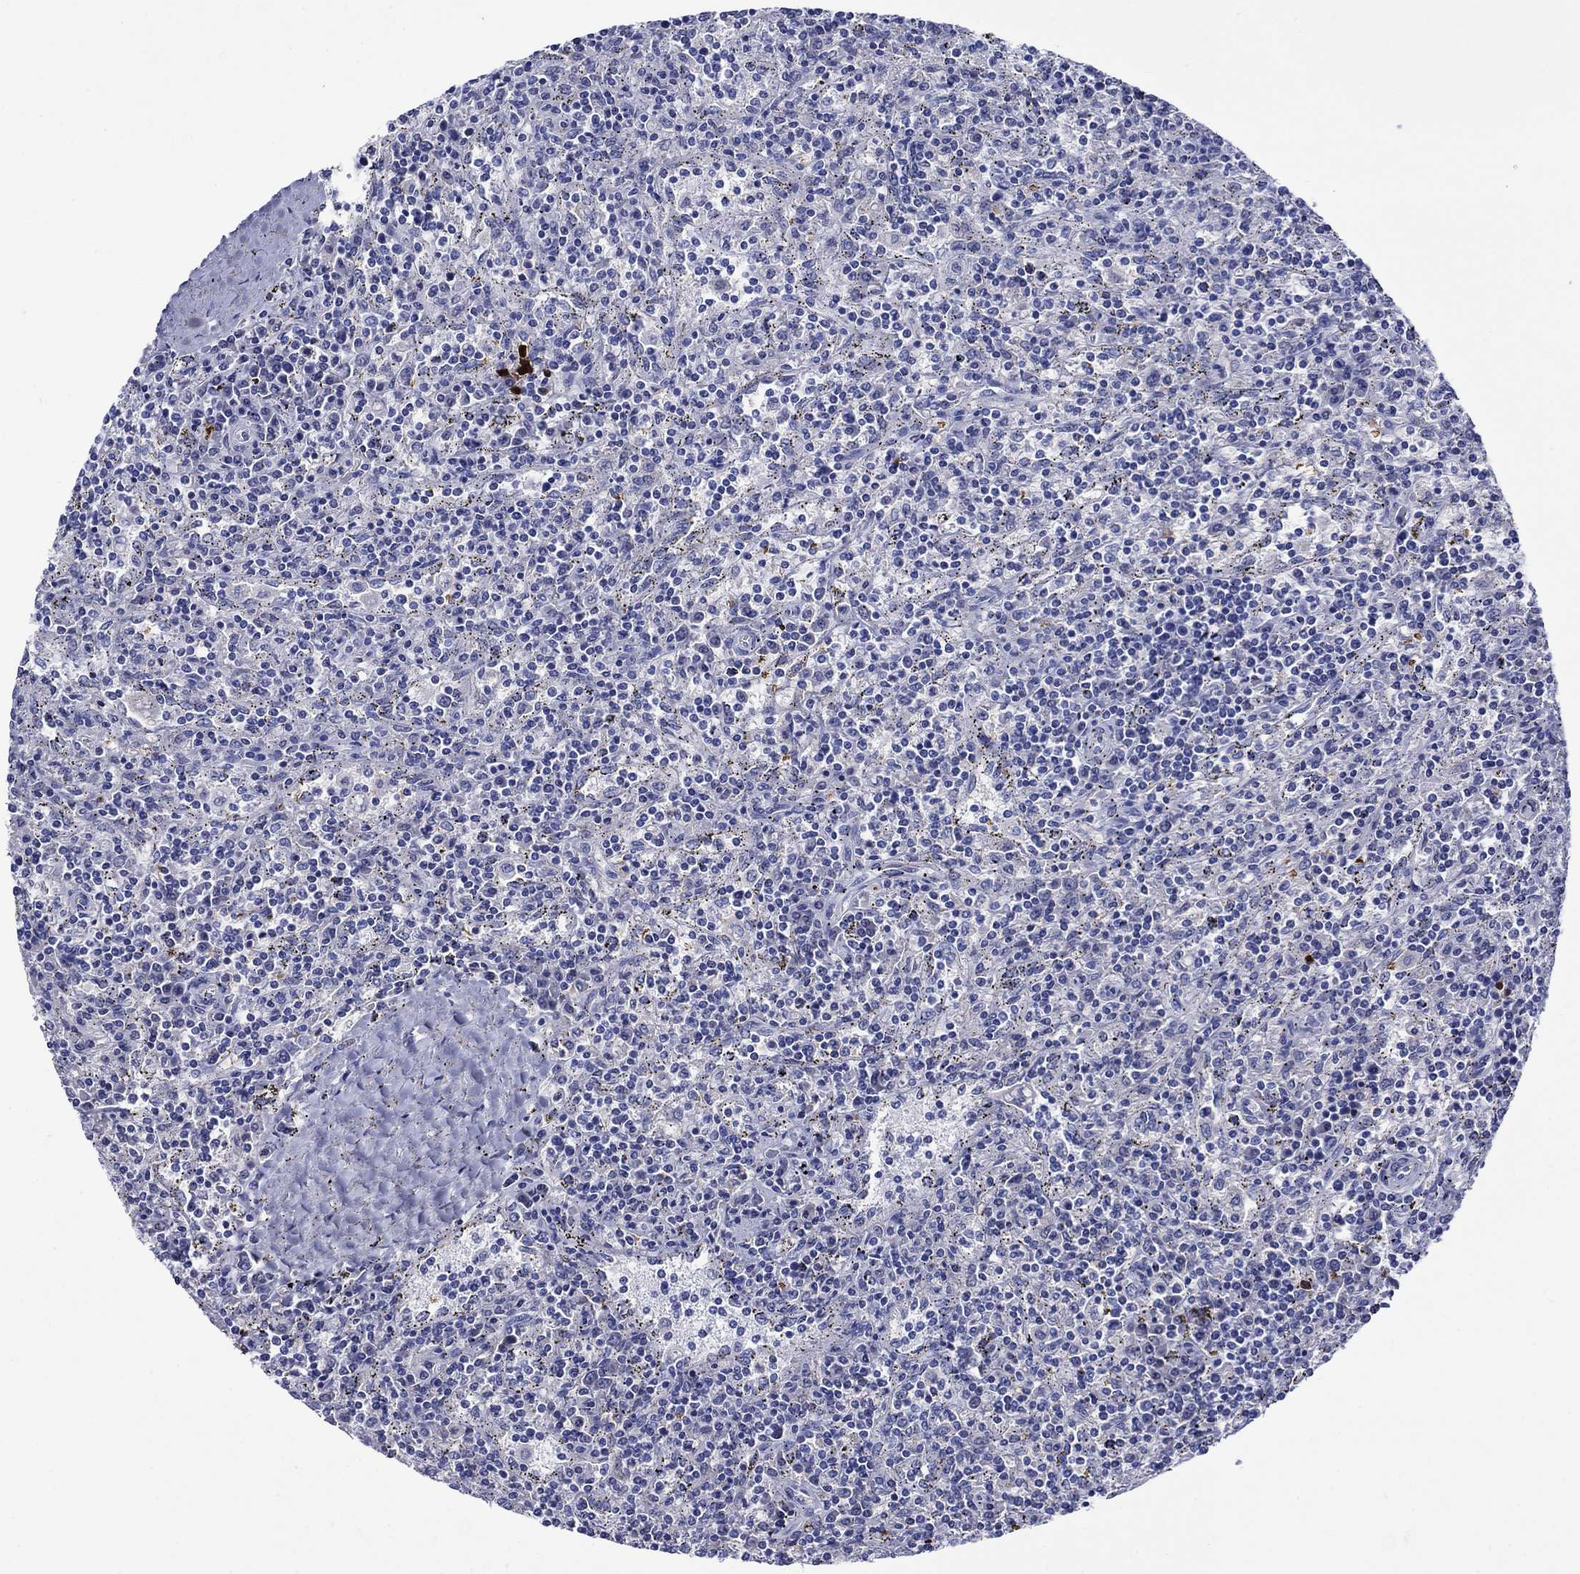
{"staining": {"intensity": "negative", "quantity": "none", "location": "none"}, "tissue": "lymphoma", "cell_type": "Tumor cells", "image_type": "cancer", "snomed": [{"axis": "morphology", "description": "Malignant lymphoma, non-Hodgkin's type, Low grade"}, {"axis": "topography", "description": "Spleen"}], "caption": "Image shows no significant protein expression in tumor cells of malignant lymphoma, non-Hodgkin's type (low-grade).", "gene": "ROM1", "patient": {"sex": "male", "age": 62}}